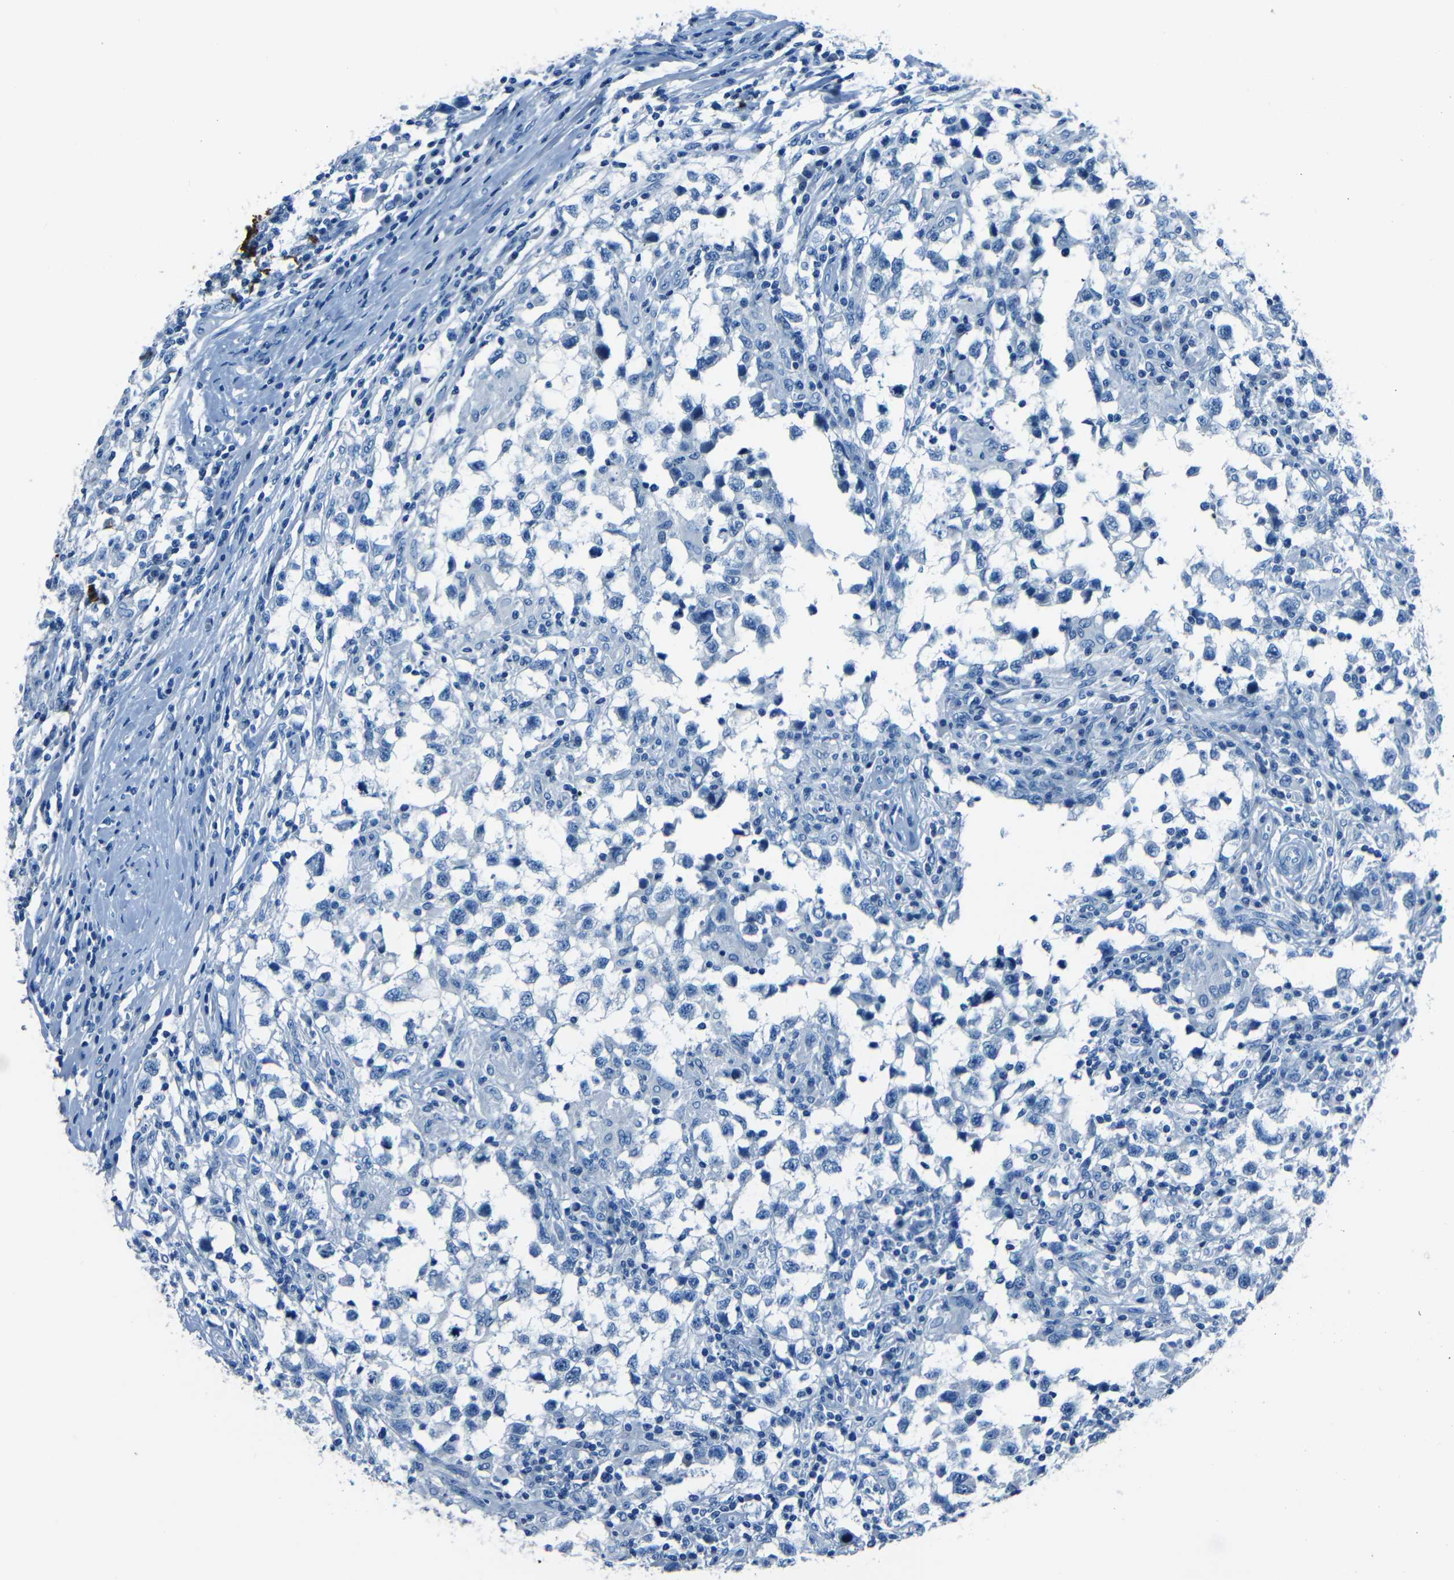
{"staining": {"intensity": "negative", "quantity": "none", "location": "none"}, "tissue": "testis cancer", "cell_type": "Tumor cells", "image_type": "cancer", "snomed": [{"axis": "morphology", "description": "Carcinoma, Embryonal, NOS"}, {"axis": "topography", "description": "Testis"}], "caption": "Testis cancer (embryonal carcinoma) was stained to show a protein in brown. There is no significant expression in tumor cells. The staining is performed using DAB (3,3'-diaminobenzidine) brown chromogen with nuclei counter-stained in using hematoxylin.", "gene": "FBN2", "patient": {"sex": "male", "age": 21}}